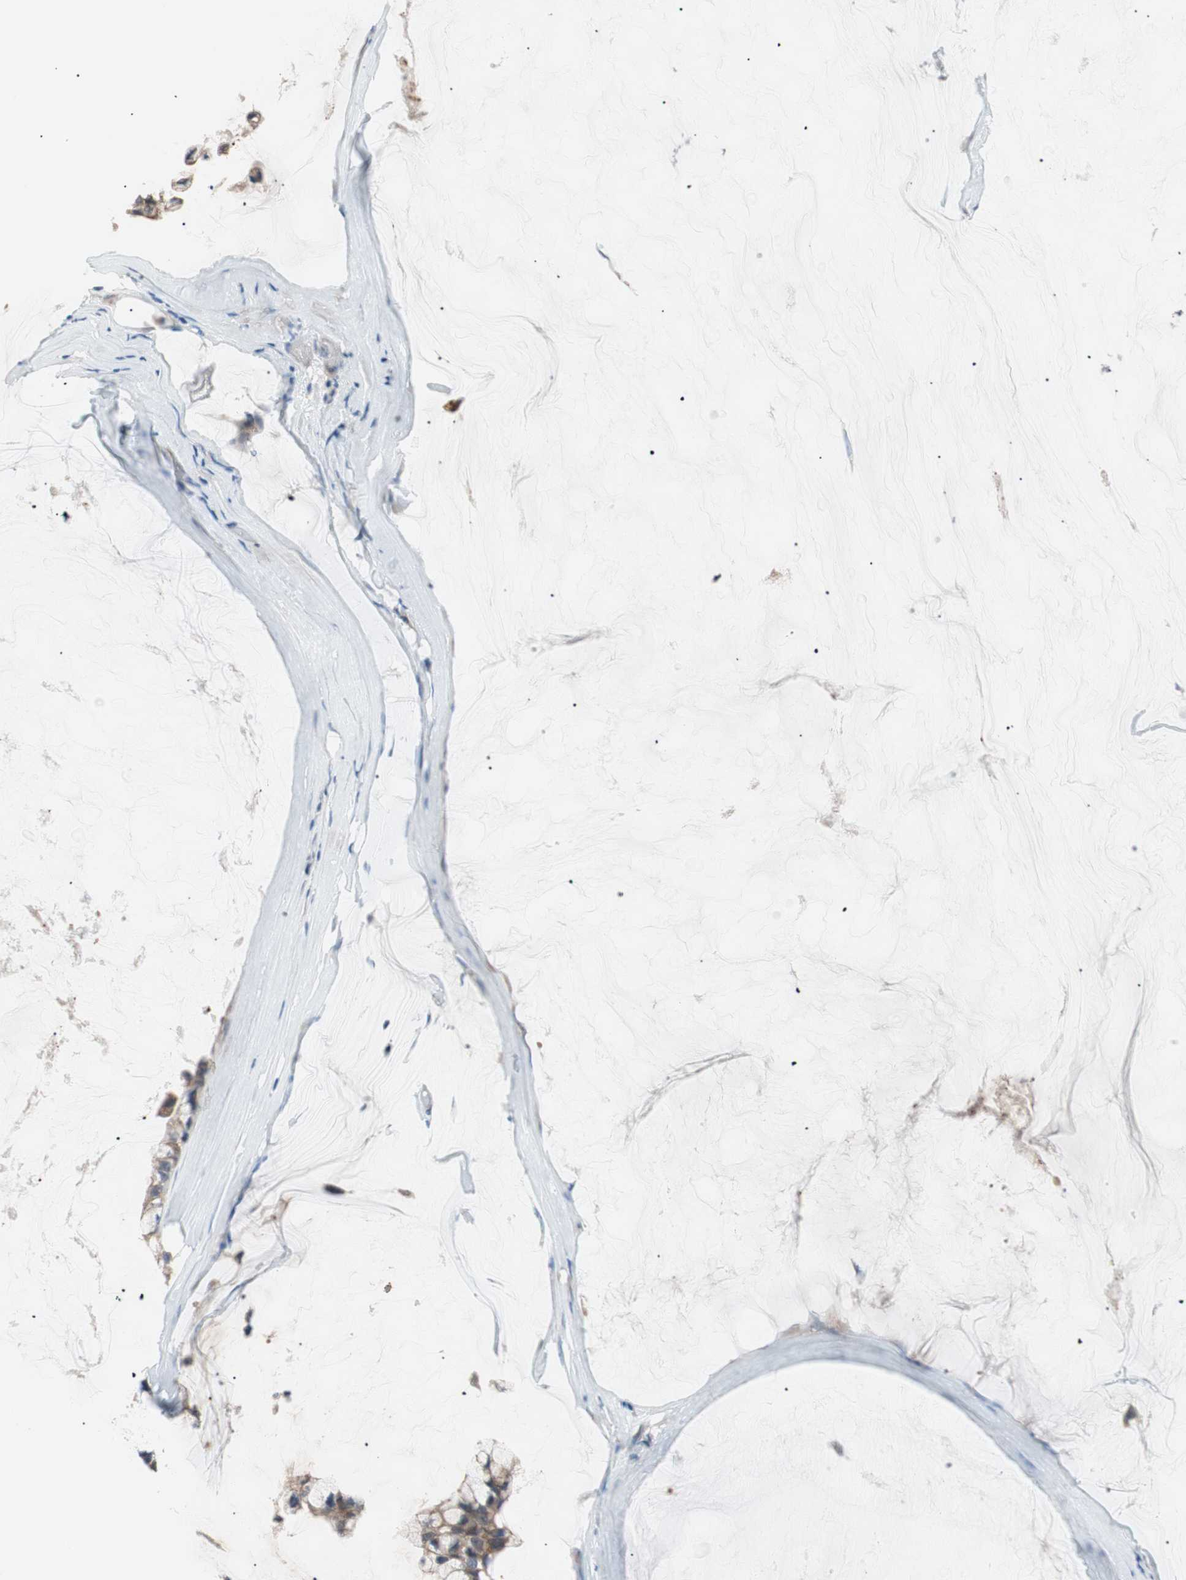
{"staining": {"intensity": "weak", "quantity": ">75%", "location": "cytoplasmic/membranous"}, "tissue": "ovarian cancer", "cell_type": "Tumor cells", "image_type": "cancer", "snomed": [{"axis": "morphology", "description": "Cystadenocarcinoma, mucinous, NOS"}, {"axis": "topography", "description": "Ovary"}], "caption": "Immunohistochemical staining of mucinous cystadenocarcinoma (ovarian) displays low levels of weak cytoplasmic/membranous positivity in about >75% of tumor cells.", "gene": "PCK1", "patient": {"sex": "female", "age": 39}}